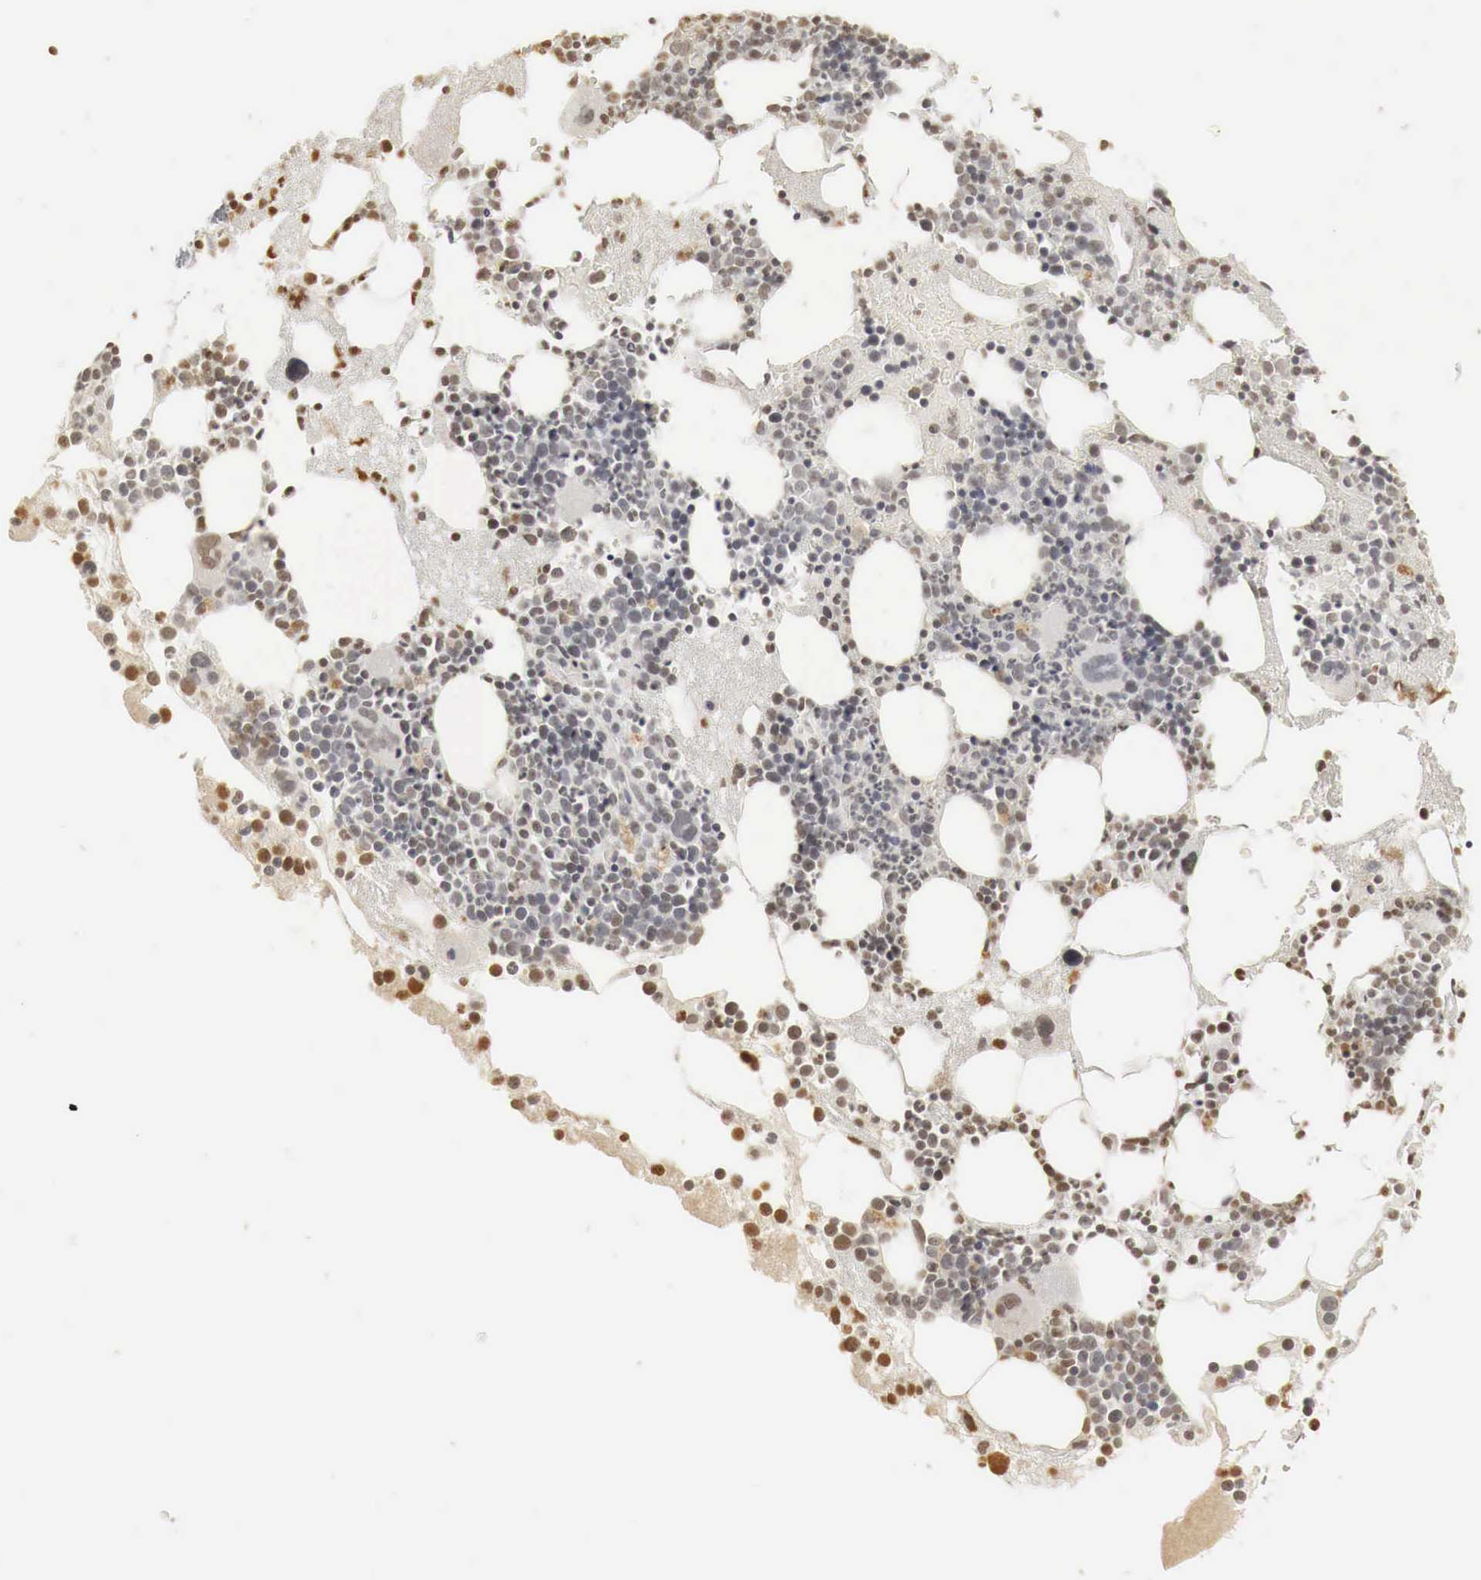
{"staining": {"intensity": "moderate", "quantity": "25%-75%", "location": "nuclear"}, "tissue": "bone marrow", "cell_type": "Hematopoietic cells", "image_type": "normal", "snomed": [{"axis": "morphology", "description": "Normal tissue, NOS"}, {"axis": "topography", "description": "Bone marrow"}], "caption": "Bone marrow stained with IHC shows moderate nuclear expression in about 25%-75% of hematopoietic cells. (DAB (3,3'-diaminobenzidine) IHC with brightfield microscopy, high magnification).", "gene": "ERBB4", "patient": {"sex": "male", "age": 75}}